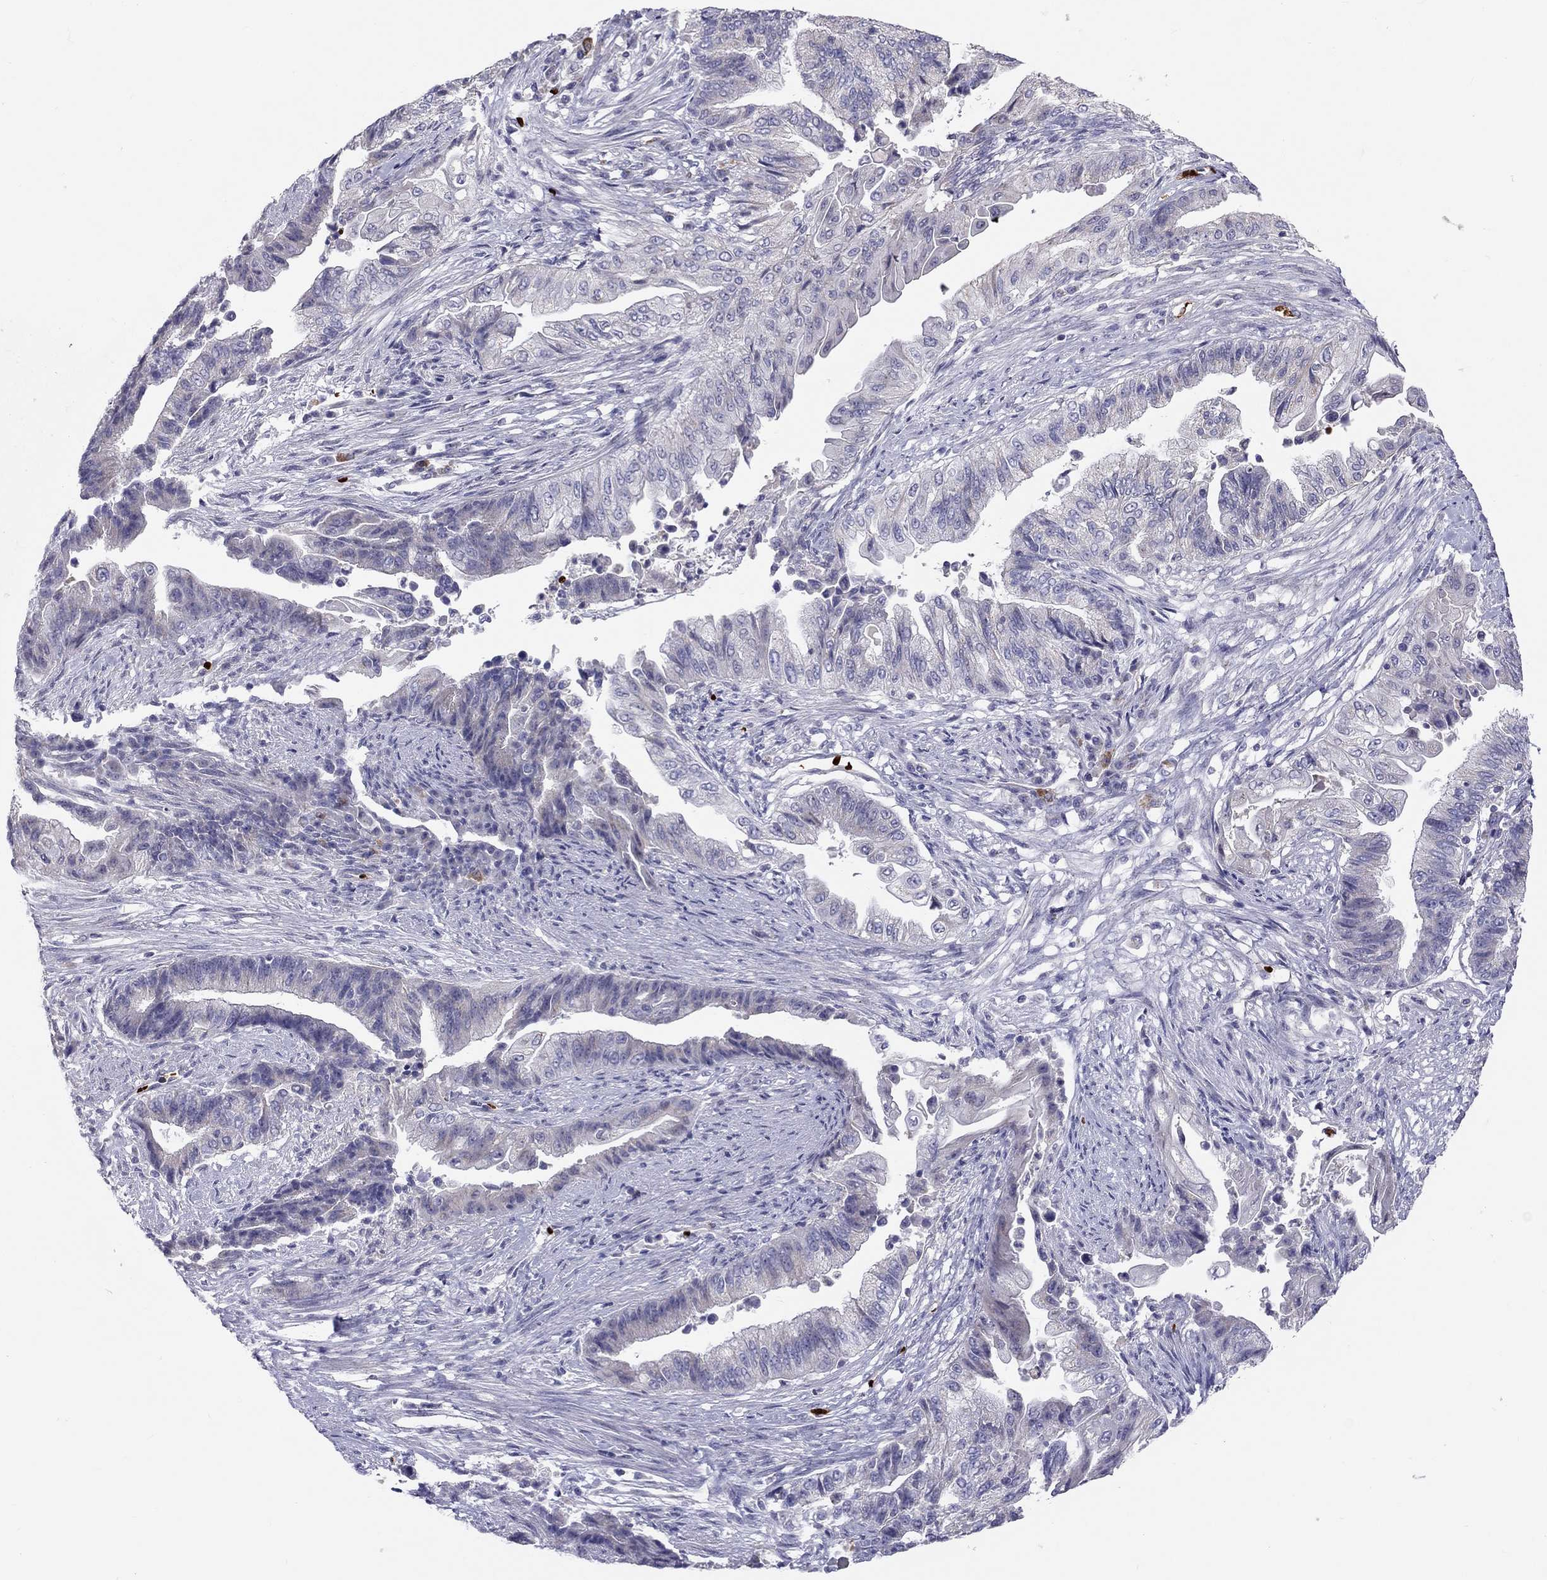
{"staining": {"intensity": "negative", "quantity": "none", "location": "none"}, "tissue": "endometrial cancer", "cell_type": "Tumor cells", "image_type": "cancer", "snomed": [{"axis": "morphology", "description": "Adenocarcinoma, NOS"}, {"axis": "topography", "description": "Uterus"}, {"axis": "topography", "description": "Endometrium"}], "caption": "A high-resolution micrograph shows immunohistochemistry (IHC) staining of adenocarcinoma (endometrial), which displays no significant positivity in tumor cells.", "gene": "FRMD1", "patient": {"sex": "female", "age": 54}}